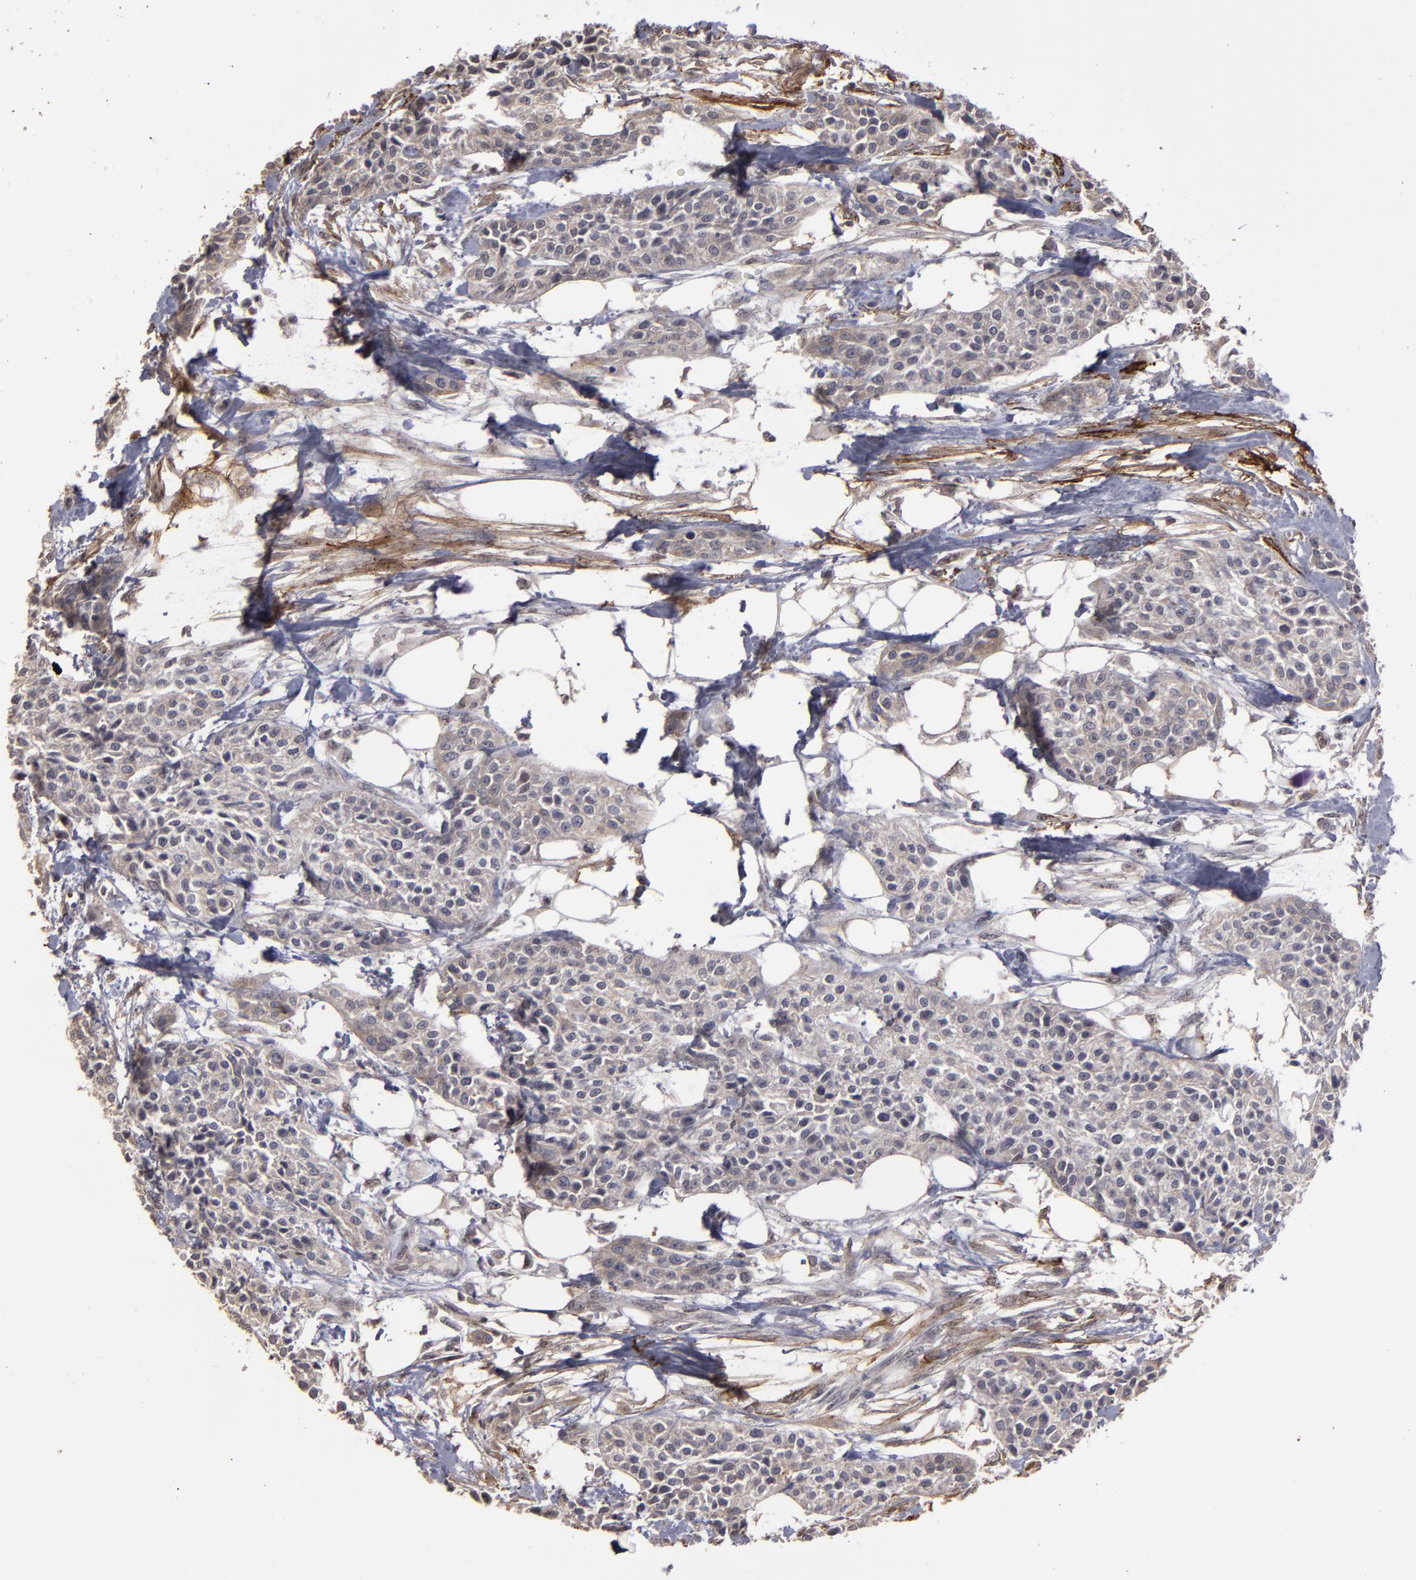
{"staining": {"intensity": "weak", "quantity": ">75%", "location": "cytoplasmic/membranous"}, "tissue": "urothelial cancer", "cell_type": "Tumor cells", "image_type": "cancer", "snomed": [{"axis": "morphology", "description": "Urothelial carcinoma, High grade"}, {"axis": "topography", "description": "Urinary bladder"}], "caption": "Immunohistochemical staining of human urothelial cancer exhibits low levels of weak cytoplasmic/membranous positivity in about >75% of tumor cells. (IHC, brightfield microscopy, high magnification).", "gene": "CD55", "patient": {"sex": "male", "age": 56}}